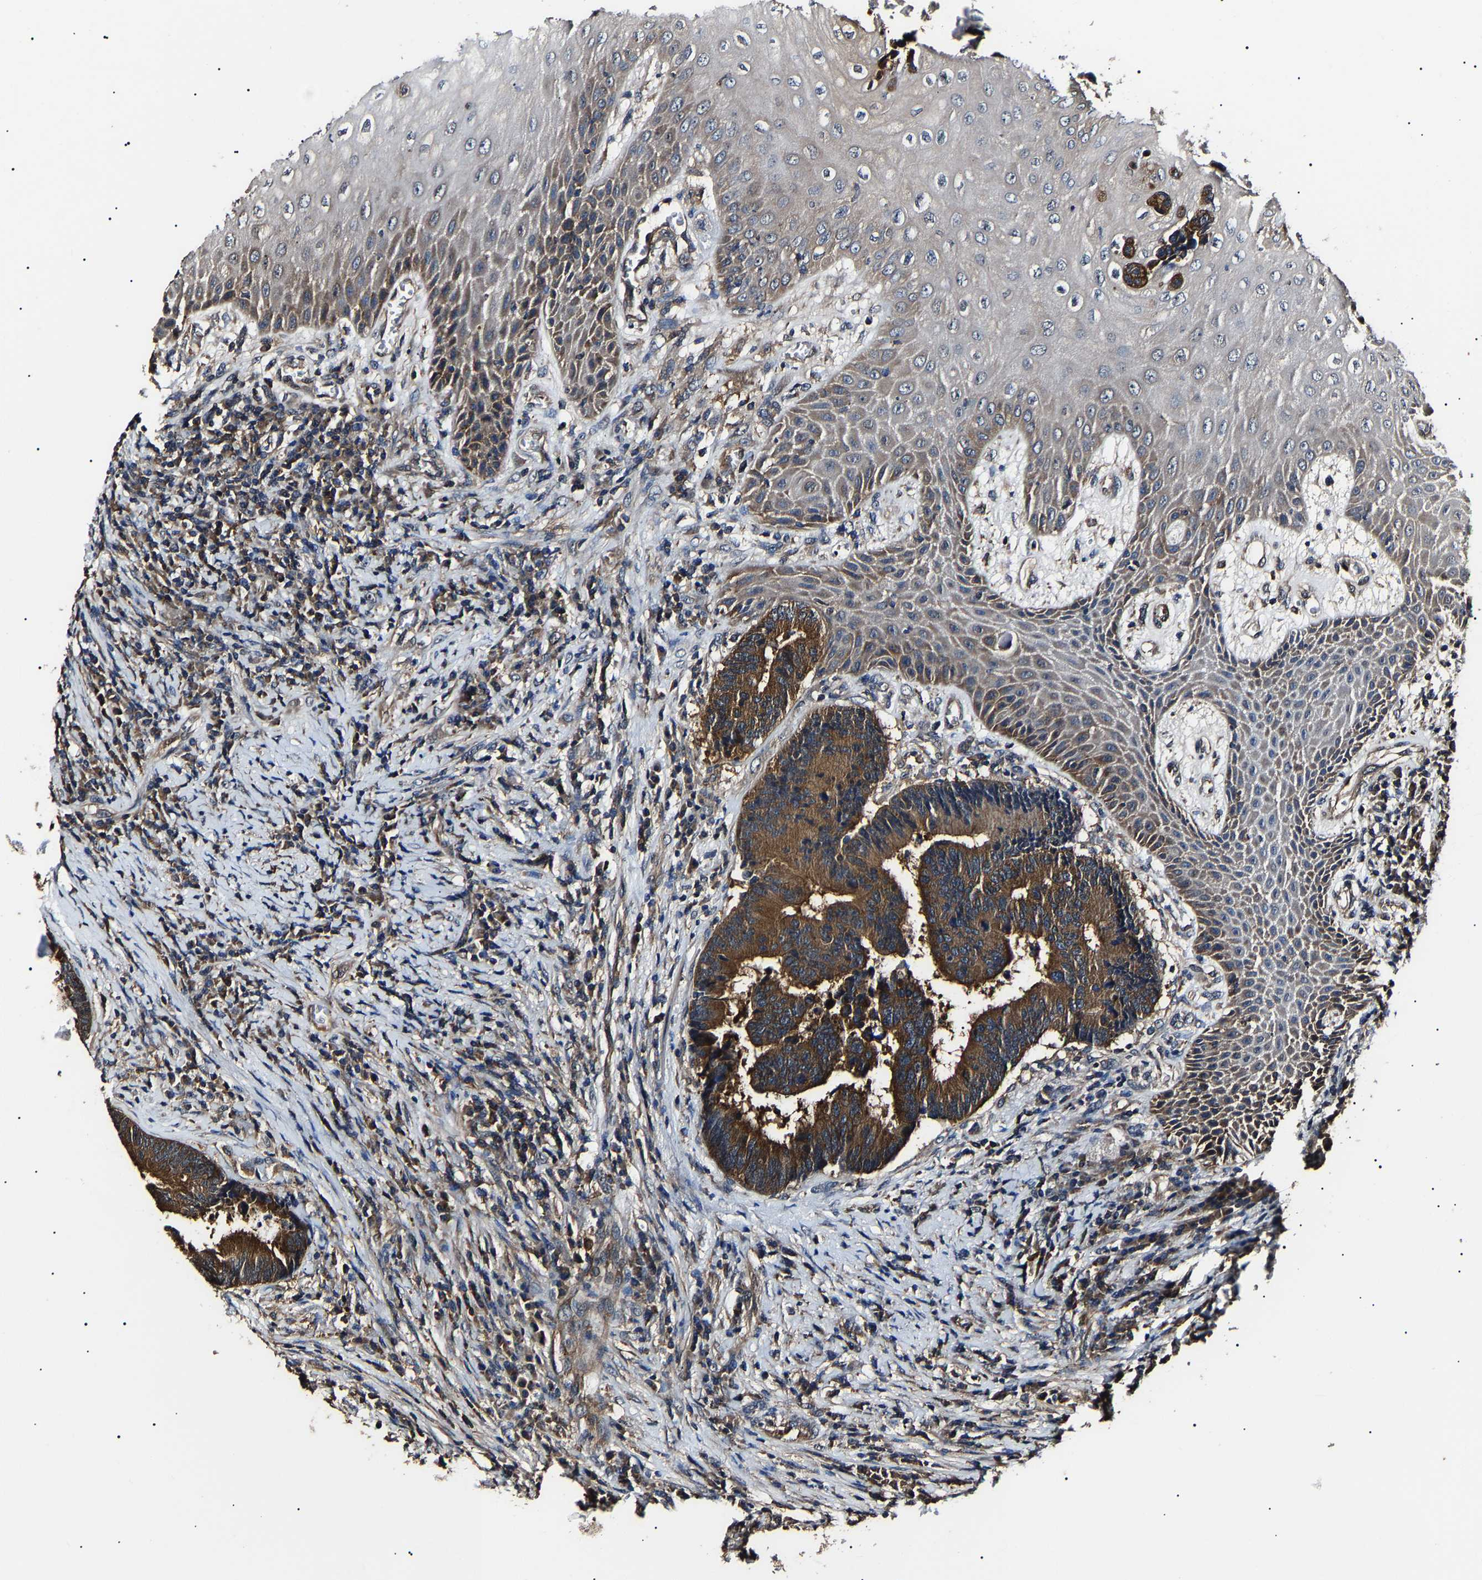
{"staining": {"intensity": "moderate", "quantity": ">75%", "location": "cytoplasmic/membranous"}, "tissue": "colorectal cancer", "cell_type": "Tumor cells", "image_type": "cancer", "snomed": [{"axis": "morphology", "description": "Adenocarcinoma, NOS"}, {"axis": "topography", "description": "Rectum"}, {"axis": "topography", "description": "Anal"}], "caption": "Immunohistochemistry (IHC) (DAB) staining of colorectal cancer displays moderate cytoplasmic/membranous protein staining in about >75% of tumor cells.", "gene": "CCT8", "patient": {"sex": "female", "age": 89}}